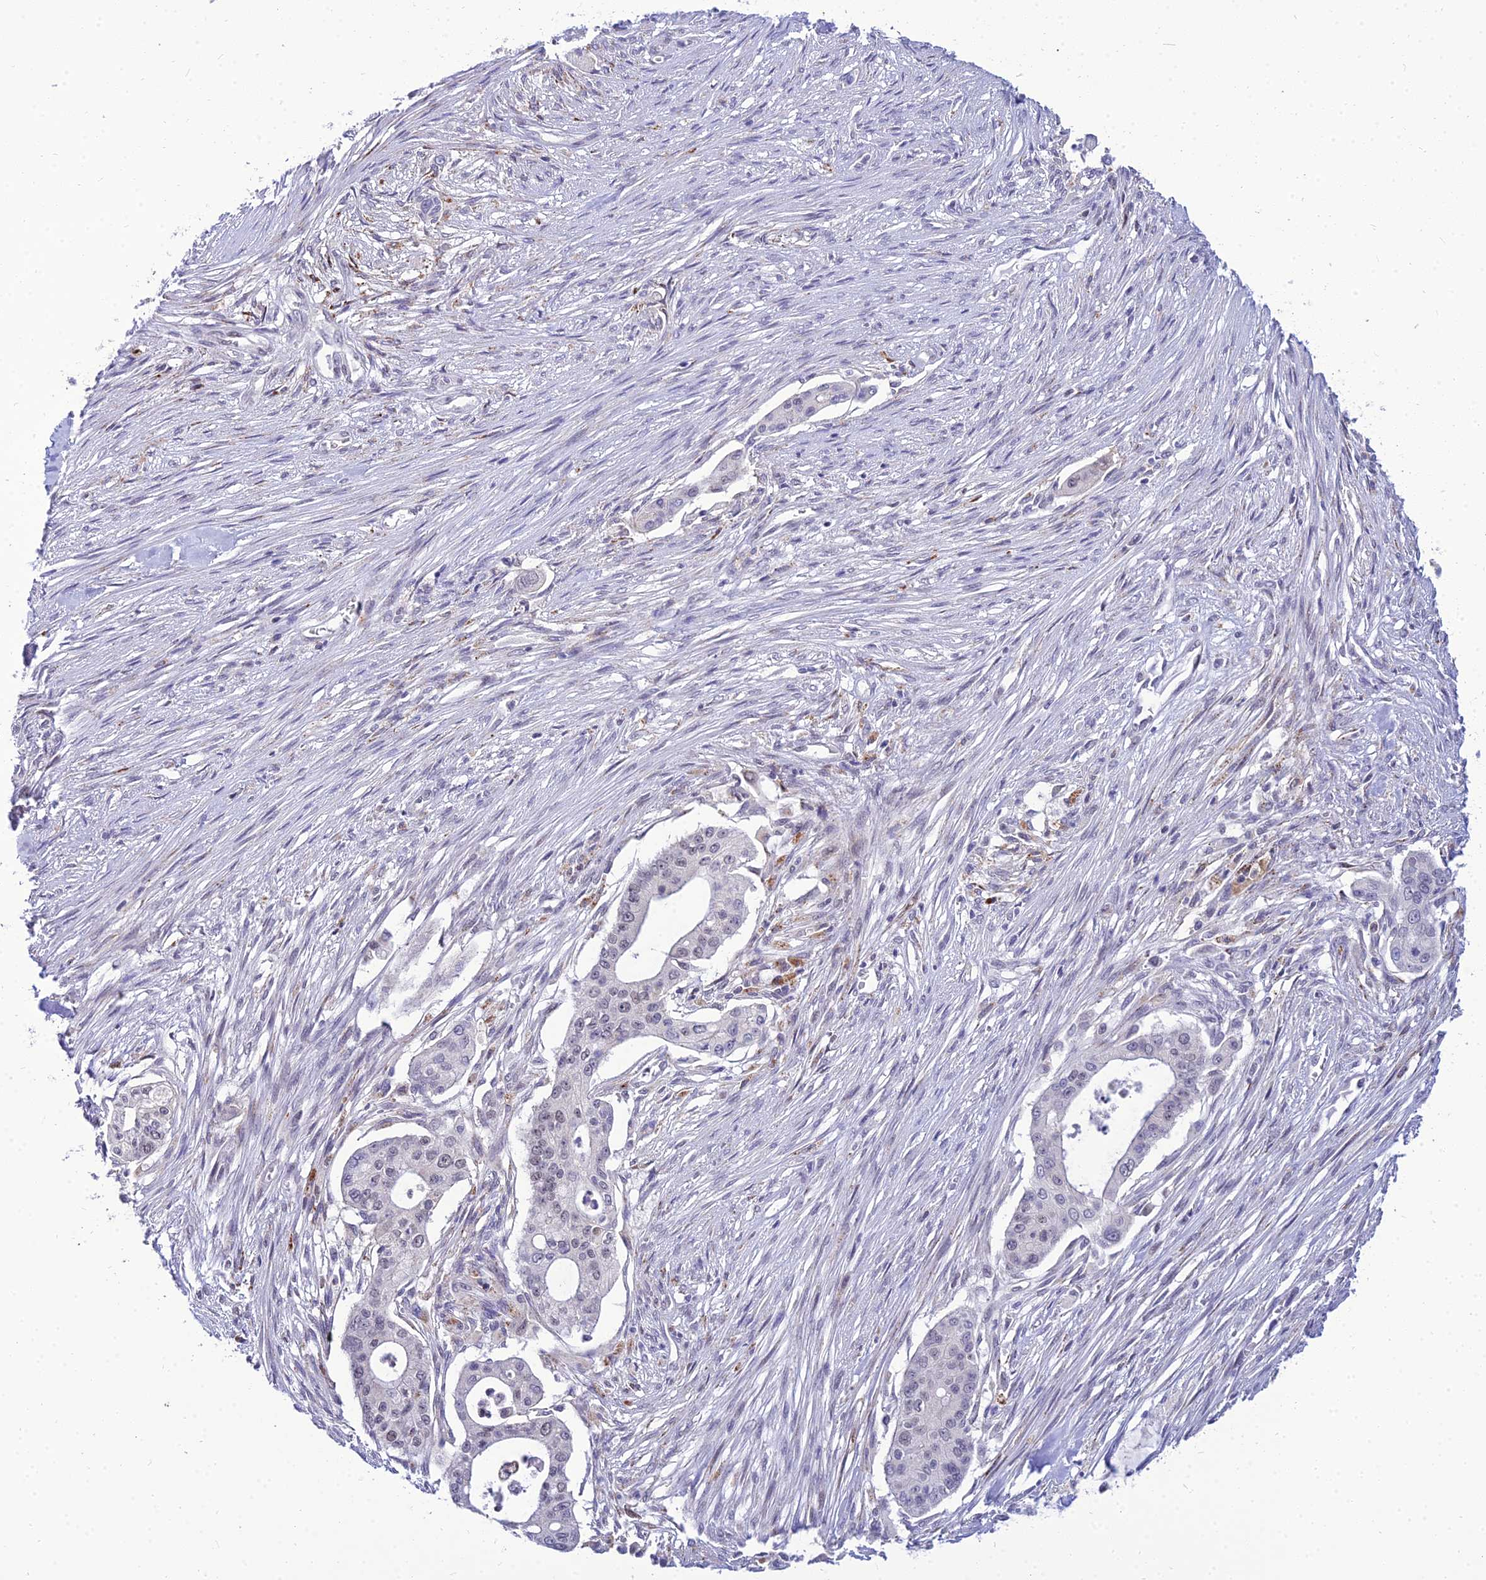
{"staining": {"intensity": "negative", "quantity": "none", "location": "none"}, "tissue": "pancreatic cancer", "cell_type": "Tumor cells", "image_type": "cancer", "snomed": [{"axis": "morphology", "description": "Adenocarcinoma, NOS"}, {"axis": "topography", "description": "Pancreas"}], "caption": "A histopathology image of human adenocarcinoma (pancreatic) is negative for staining in tumor cells.", "gene": "C6orf163", "patient": {"sex": "male", "age": 46}}